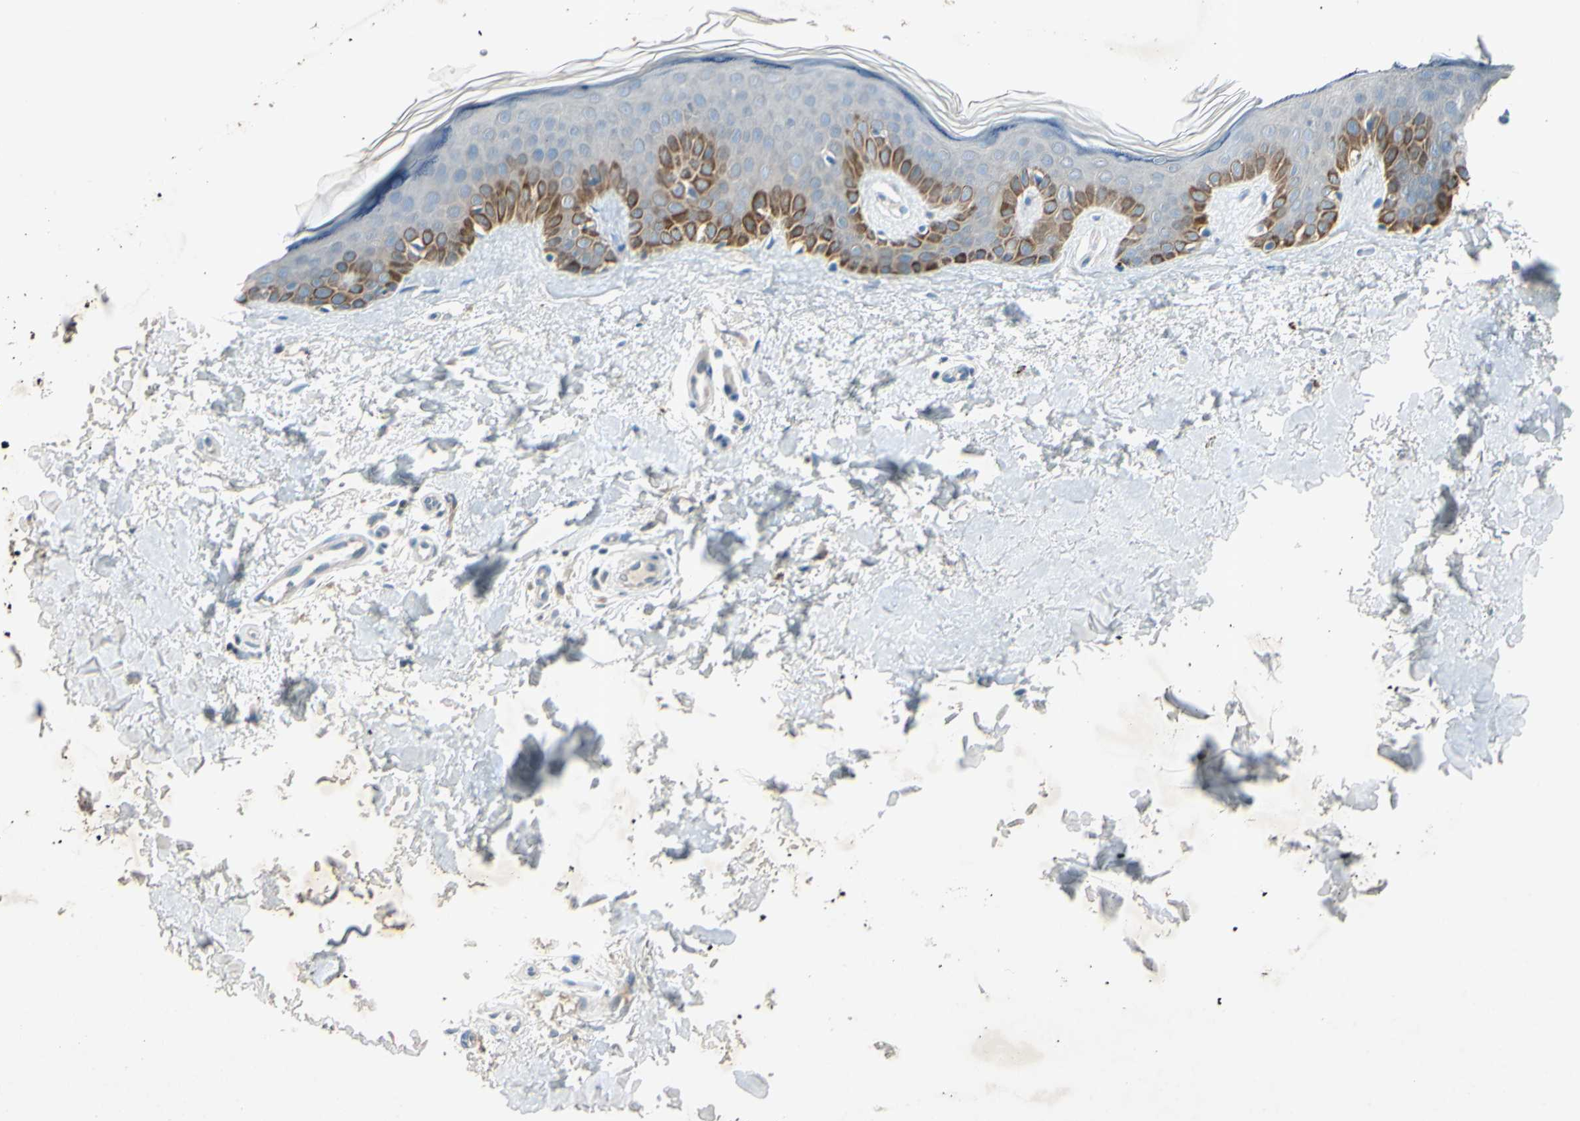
{"staining": {"intensity": "negative", "quantity": "none", "location": "none"}, "tissue": "skin", "cell_type": "Fibroblasts", "image_type": "normal", "snomed": [{"axis": "morphology", "description": "Normal tissue, NOS"}, {"axis": "topography", "description": "Skin"}], "caption": "Normal skin was stained to show a protein in brown. There is no significant positivity in fibroblasts.", "gene": "AATK", "patient": {"sex": "male", "age": 67}}